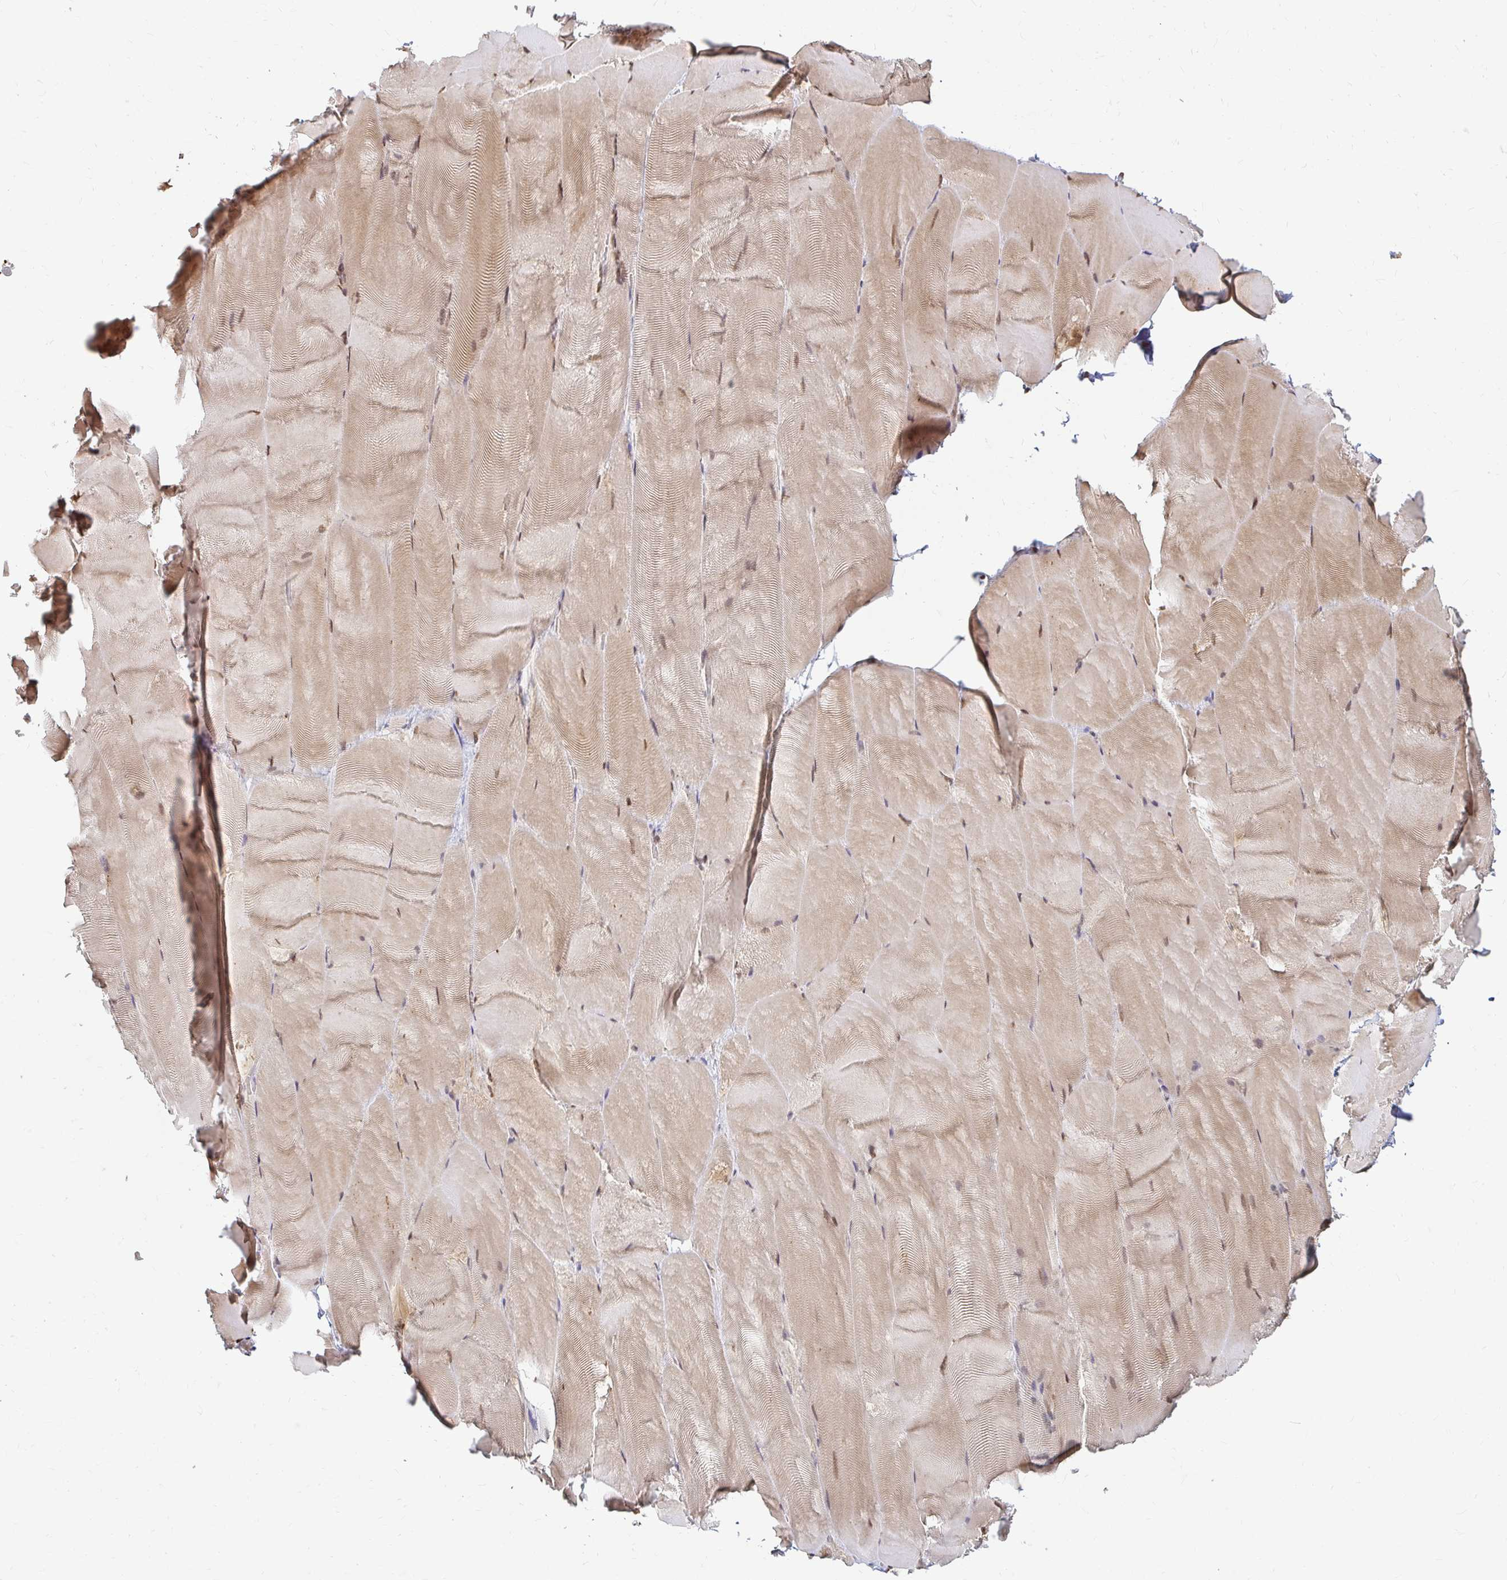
{"staining": {"intensity": "moderate", "quantity": "25%-75%", "location": "cytoplasmic/membranous,nuclear"}, "tissue": "skeletal muscle", "cell_type": "Myocytes", "image_type": "normal", "snomed": [{"axis": "morphology", "description": "Normal tissue, NOS"}, {"axis": "topography", "description": "Skeletal muscle"}], "caption": "Human skeletal muscle stained for a protein (brown) shows moderate cytoplasmic/membranous,nuclear positive staining in approximately 25%-75% of myocytes.", "gene": "HNRNPU", "patient": {"sex": "female", "age": 64}}